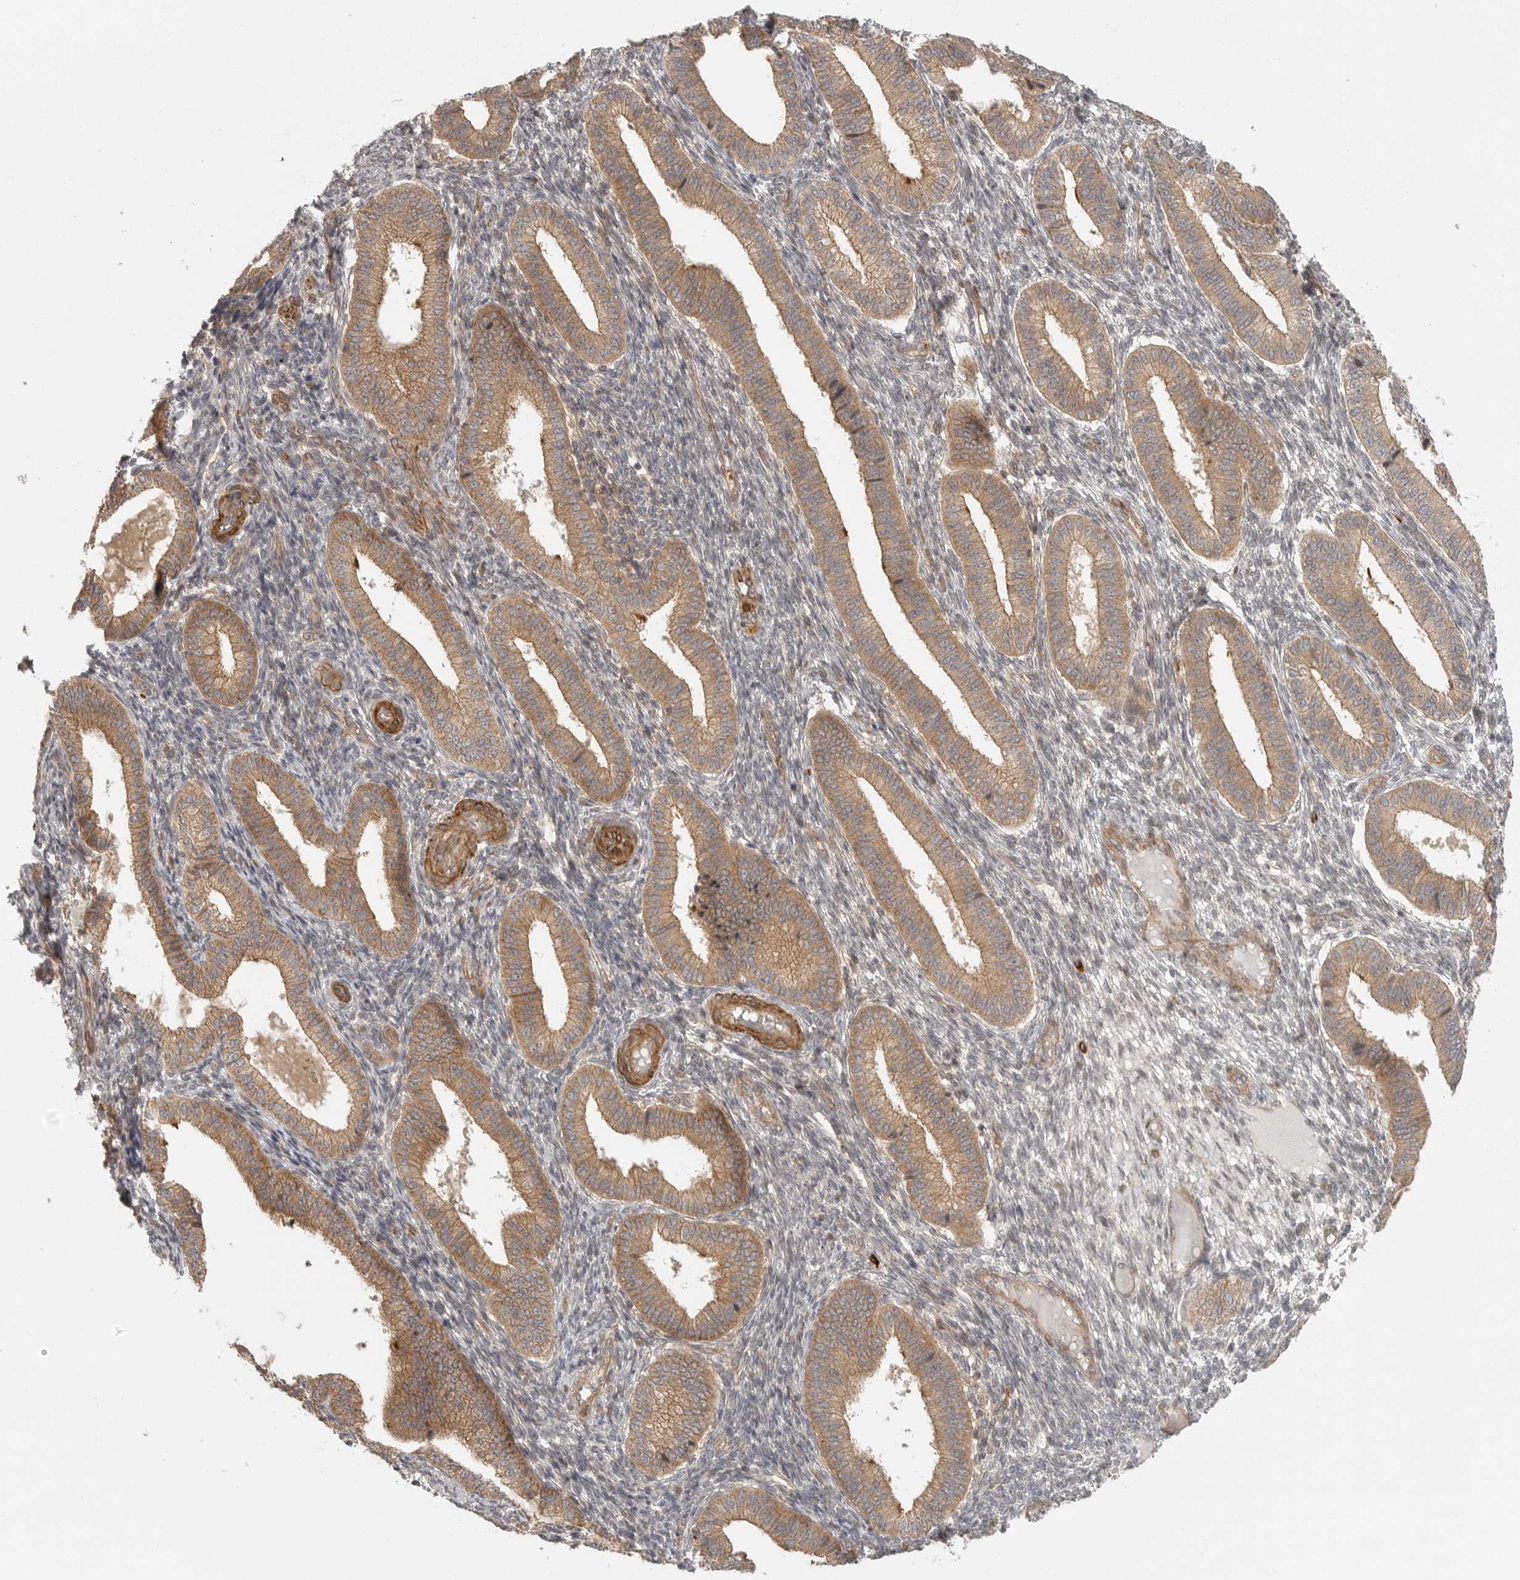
{"staining": {"intensity": "negative", "quantity": "none", "location": "none"}, "tissue": "endometrium", "cell_type": "Cells in endometrial stroma", "image_type": "normal", "snomed": [{"axis": "morphology", "description": "Normal tissue, NOS"}, {"axis": "topography", "description": "Endometrium"}], "caption": "IHC histopathology image of benign endometrium: human endometrium stained with DAB displays no significant protein positivity in cells in endometrial stroma.", "gene": "CCPG1", "patient": {"sex": "female", "age": 39}}